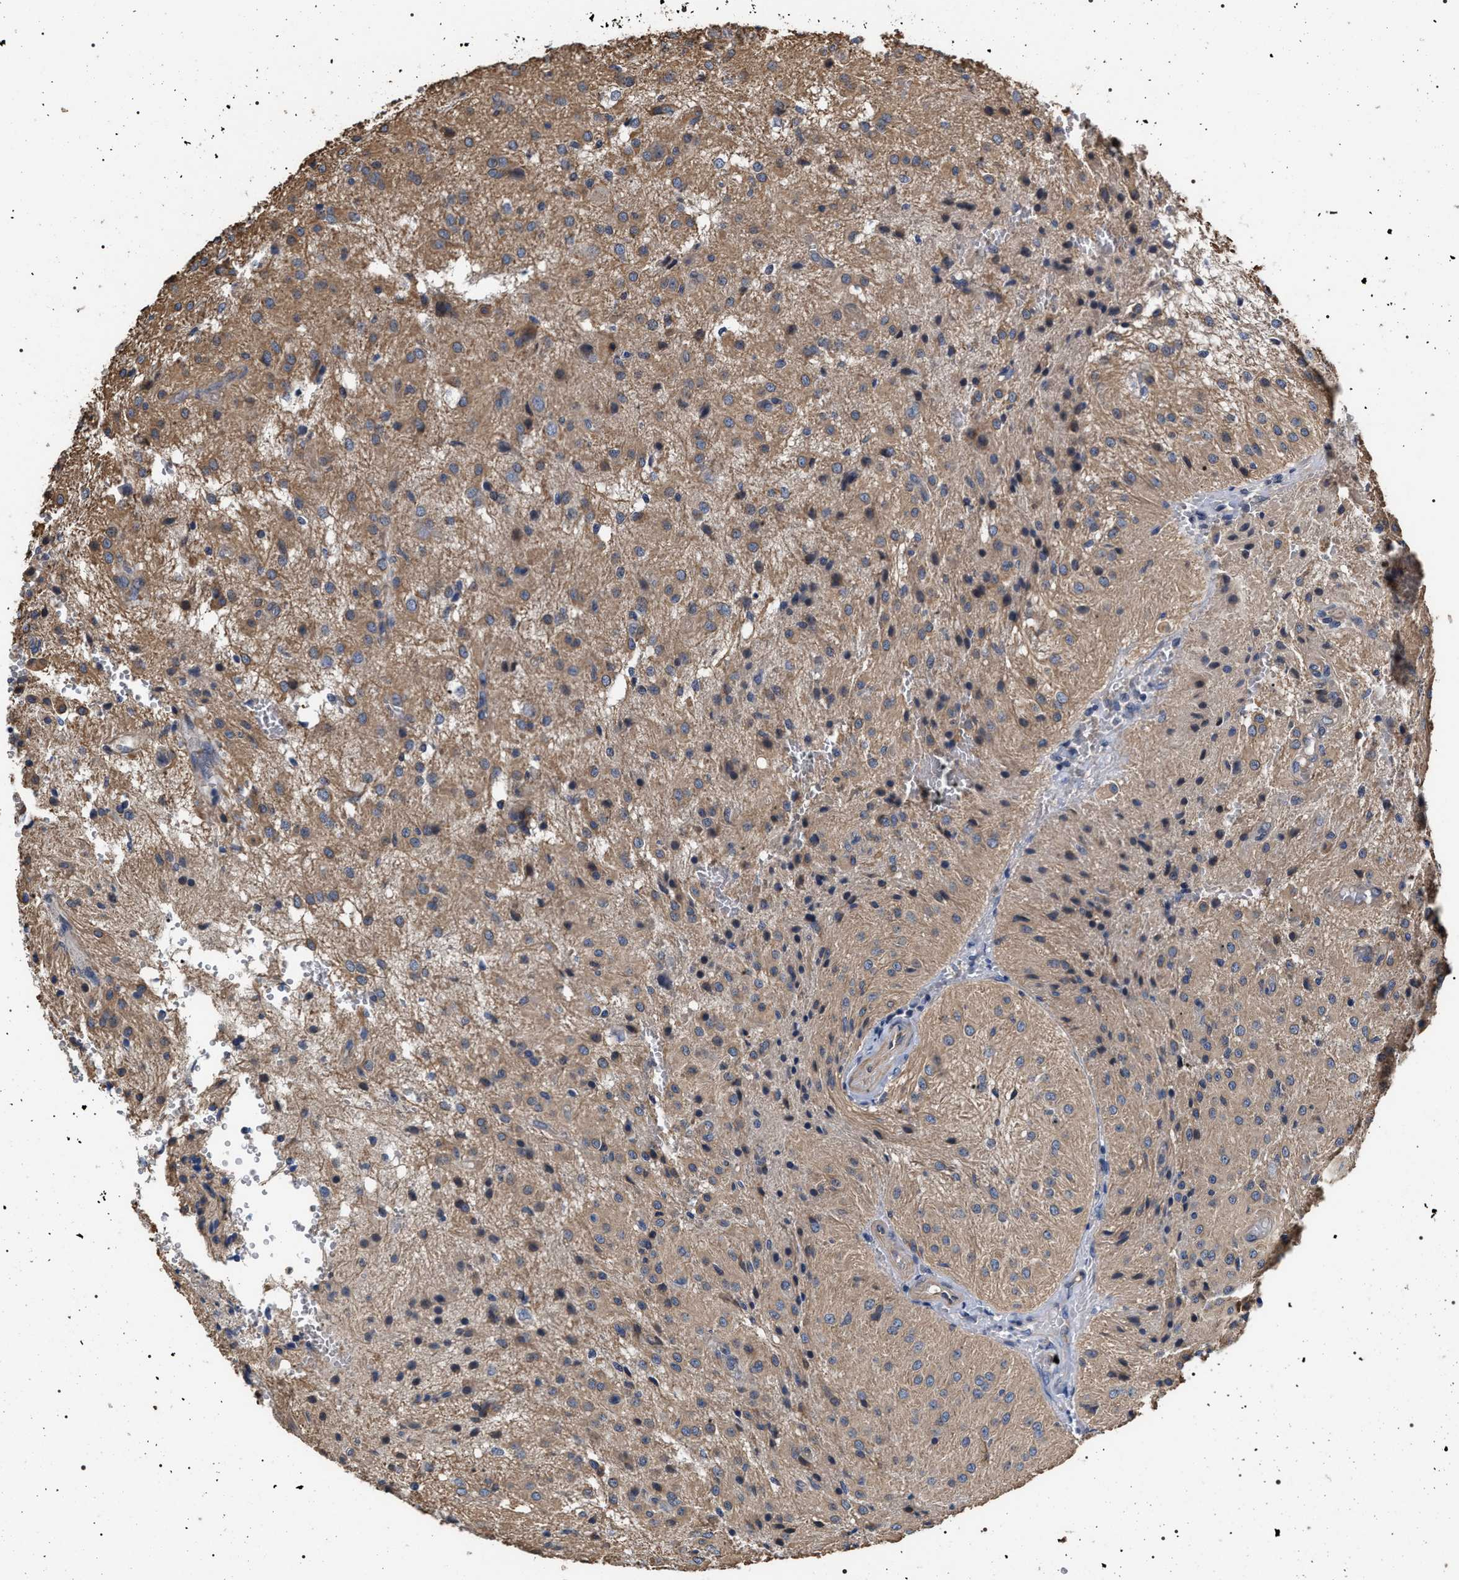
{"staining": {"intensity": "weak", "quantity": ">75%", "location": "cytoplasmic/membranous"}, "tissue": "glioma", "cell_type": "Tumor cells", "image_type": "cancer", "snomed": [{"axis": "morphology", "description": "Glioma, malignant, High grade"}, {"axis": "topography", "description": "Brain"}], "caption": "Immunohistochemical staining of human glioma shows low levels of weak cytoplasmic/membranous expression in approximately >75% of tumor cells.", "gene": "TSPAN33", "patient": {"sex": "female", "age": 59}}